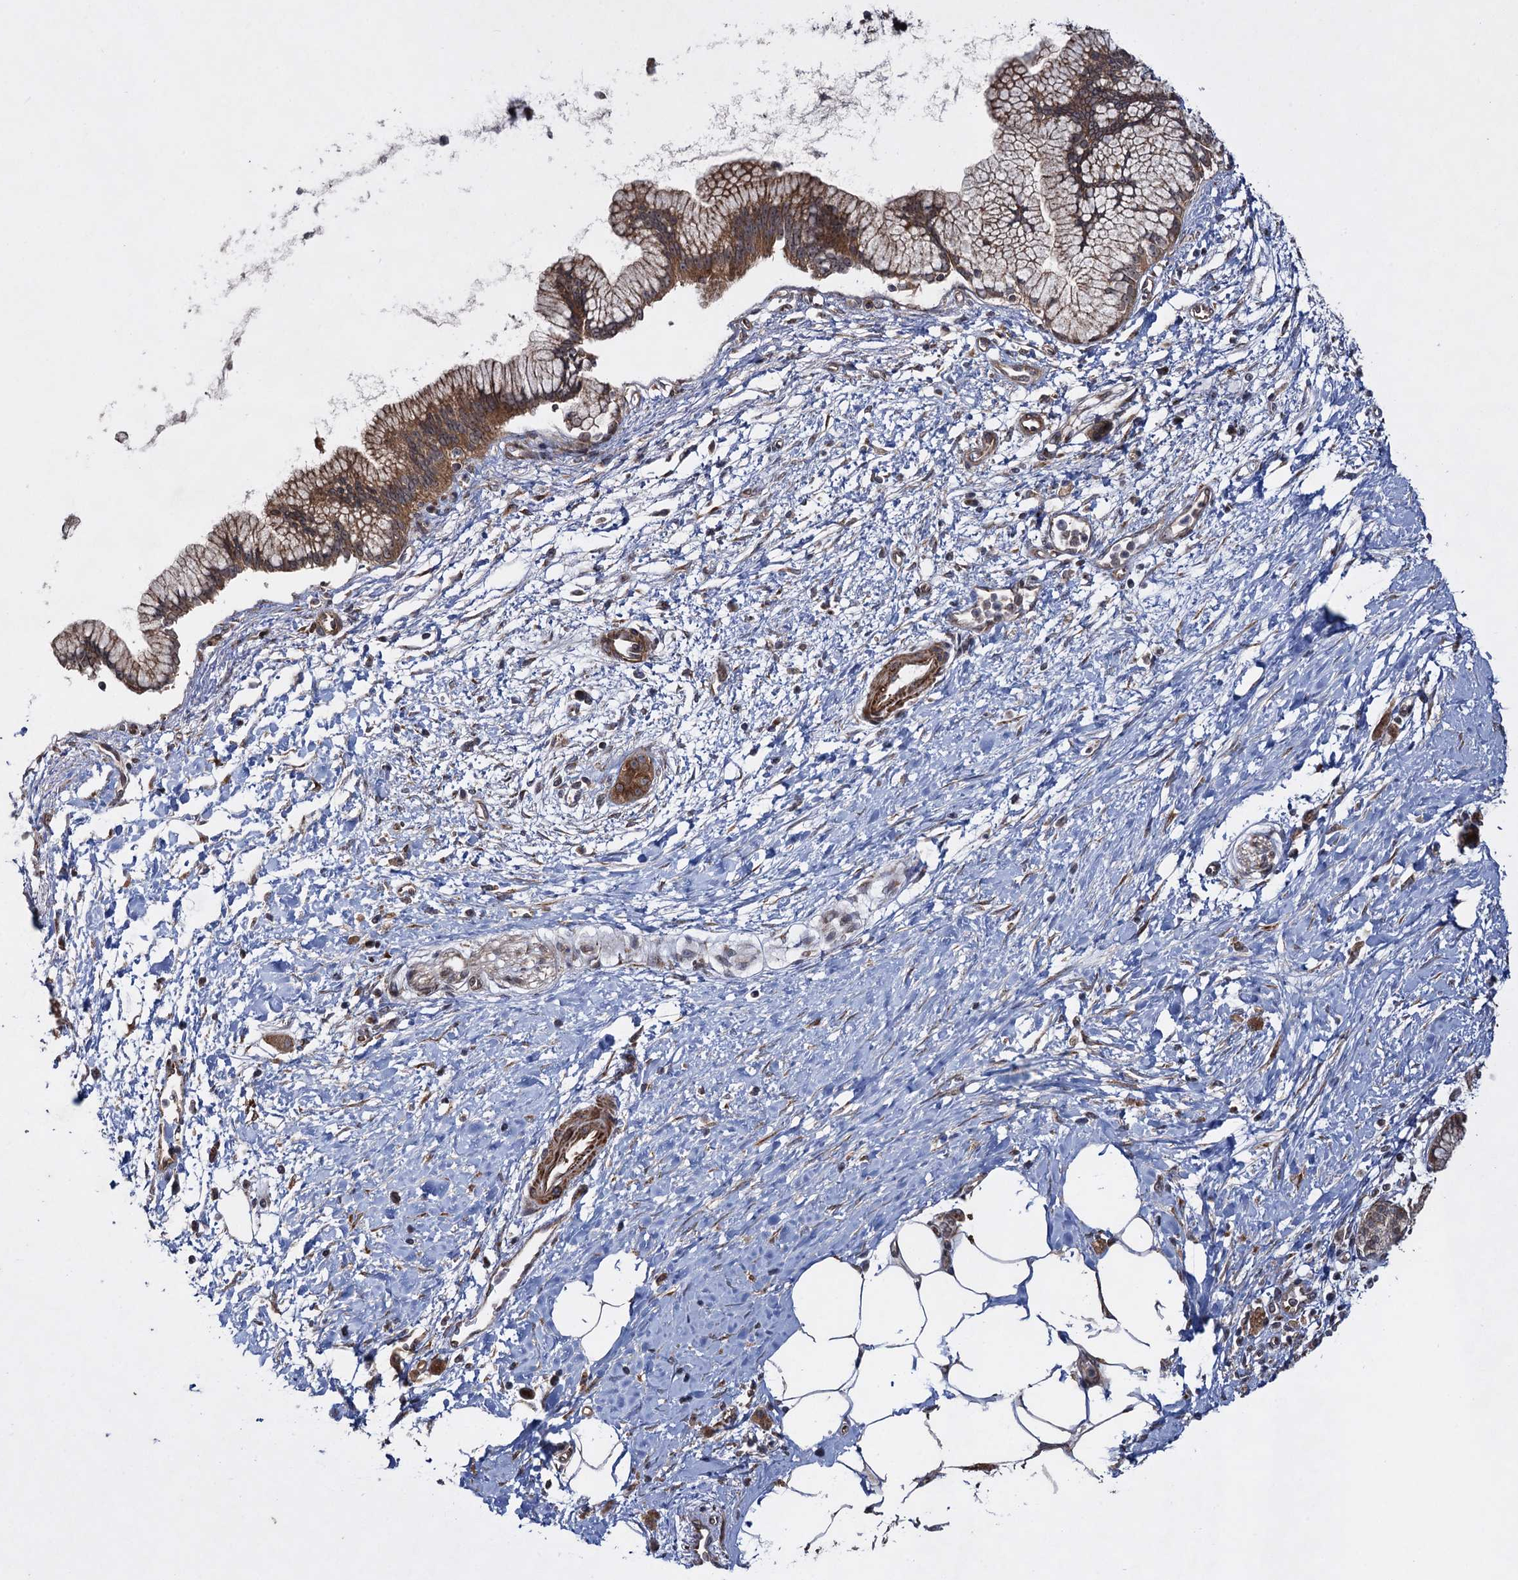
{"staining": {"intensity": "moderate", "quantity": ">75%", "location": "cytoplasmic/membranous"}, "tissue": "pancreatic cancer", "cell_type": "Tumor cells", "image_type": "cancer", "snomed": [{"axis": "morphology", "description": "Adenocarcinoma, NOS"}, {"axis": "topography", "description": "Pancreas"}], "caption": "This histopathology image exhibits IHC staining of human pancreatic cancer (adenocarcinoma), with medium moderate cytoplasmic/membranous expression in approximately >75% of tumor cells.", "gene": "HAUS1", "patient": {"sex": "male", "age": 58}}